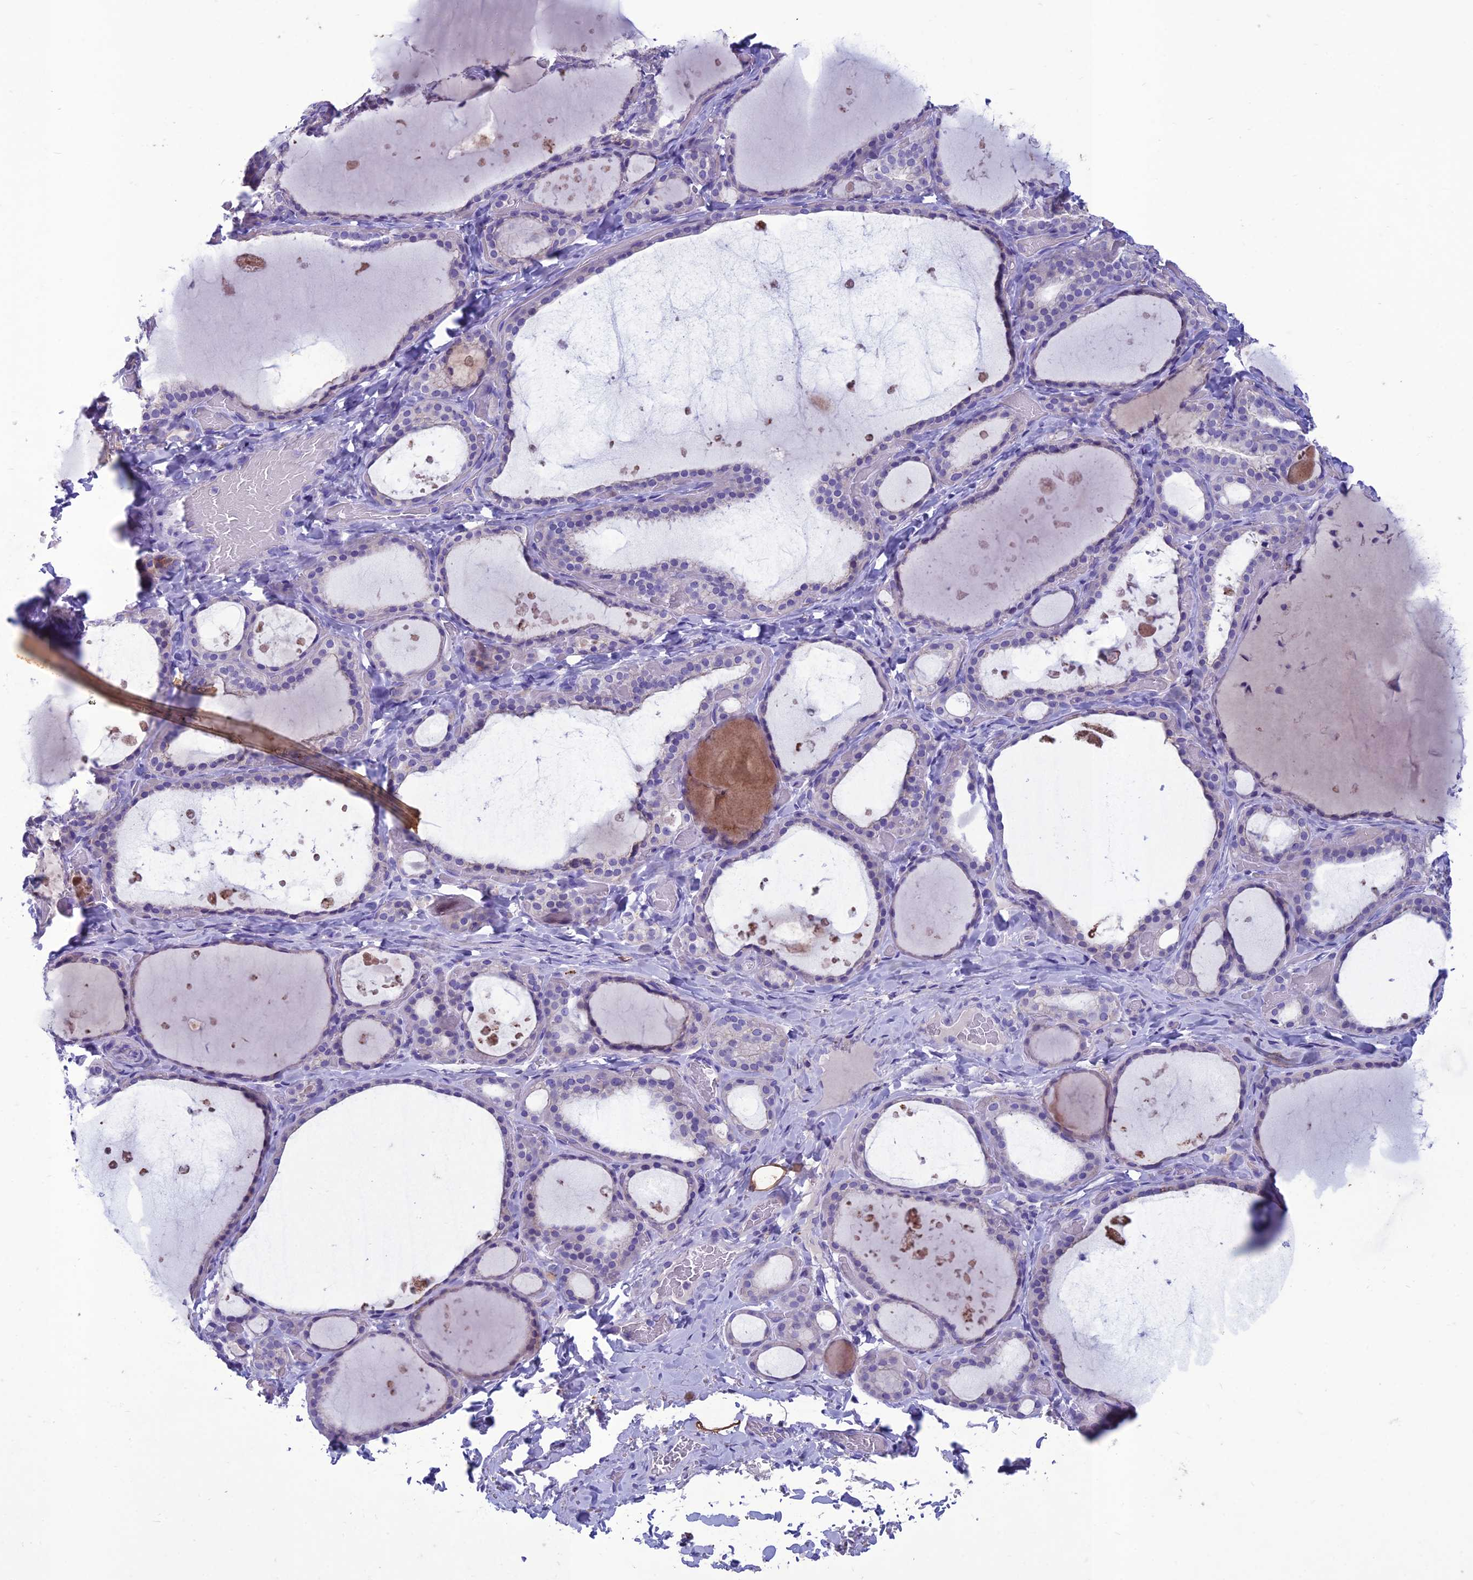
{"staining": {"intensity": "negative", "quantity": "none", "location": "none"}, "tissue": "thyroid gland", "cell_type": "Glandular cells", "image_type": "normal", "snomed": [{"axis": "morphology", "description": "Normal tissue, NOS"}, {"axis": "topography", "description": "Thyroid gland"}], "caption": "A high-resolution image shows immunohistochemistry staining of benign thyroid gland, which shows no significant staining in glandular cells. (DAB (3,3'-diaminobenzidine) immunohistochemistry with hematoxylin counter stain).", "gene": "IFT172", "patient": {"sex": "female", "age": 44}}